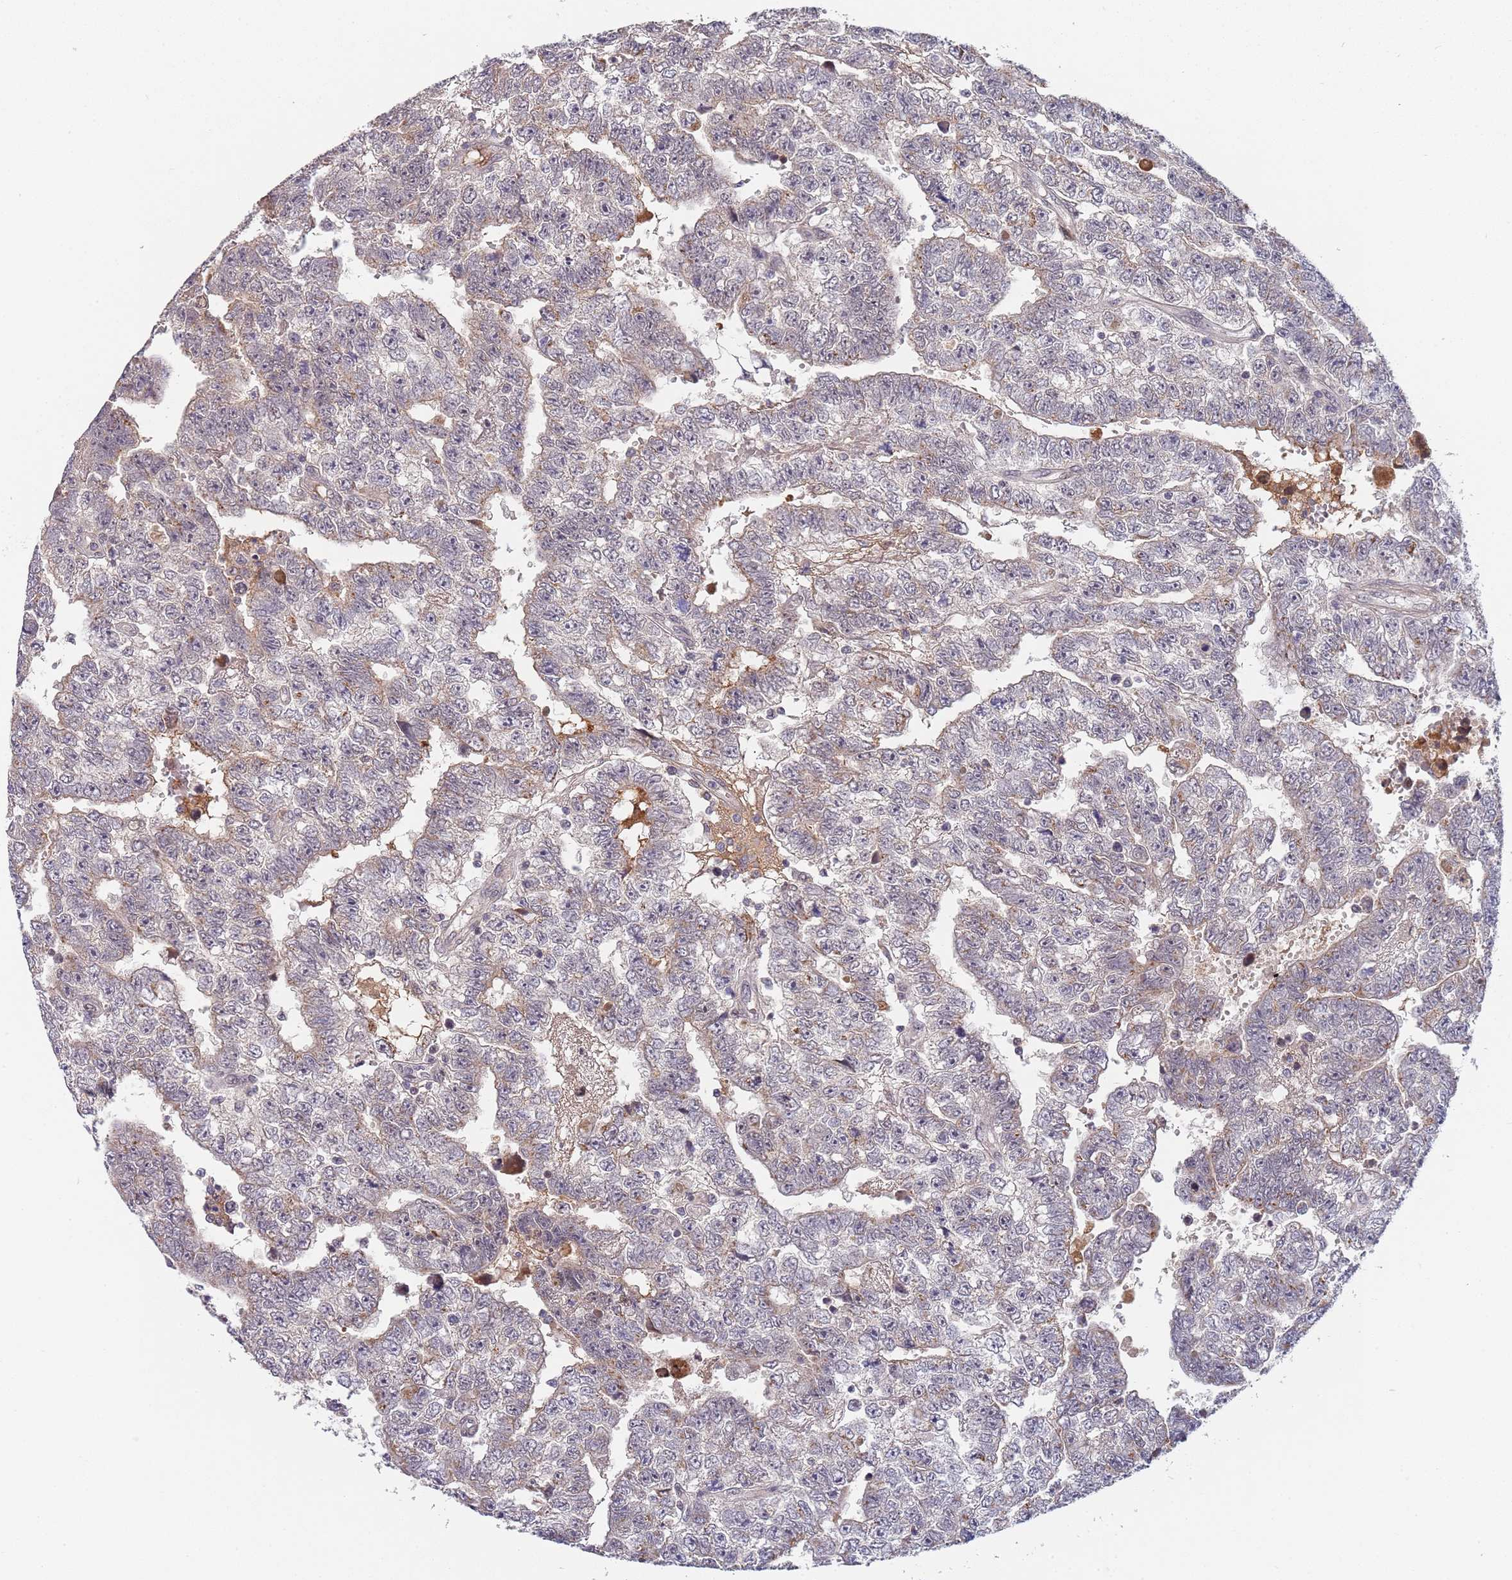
{"staining": {"intensity": "negative", "quantity": "none", "location": "none"}, "tissue": "testis cancer", "cell_type": "Tumor cells", "image_type": "cancer", "snomed": [{"axis": "morphology", "description": "Carcinoma, Embryonal, NOS"}, {"axis": "topography", "description": "Testis"}], "caption": "Immunohistochemistry (IHC) of human testis cancer (embryonal carcinoma) shows no positivity in tumor cells.", "gene": "B4GALT4", "patient": {"sex": "male", "age": 25}}